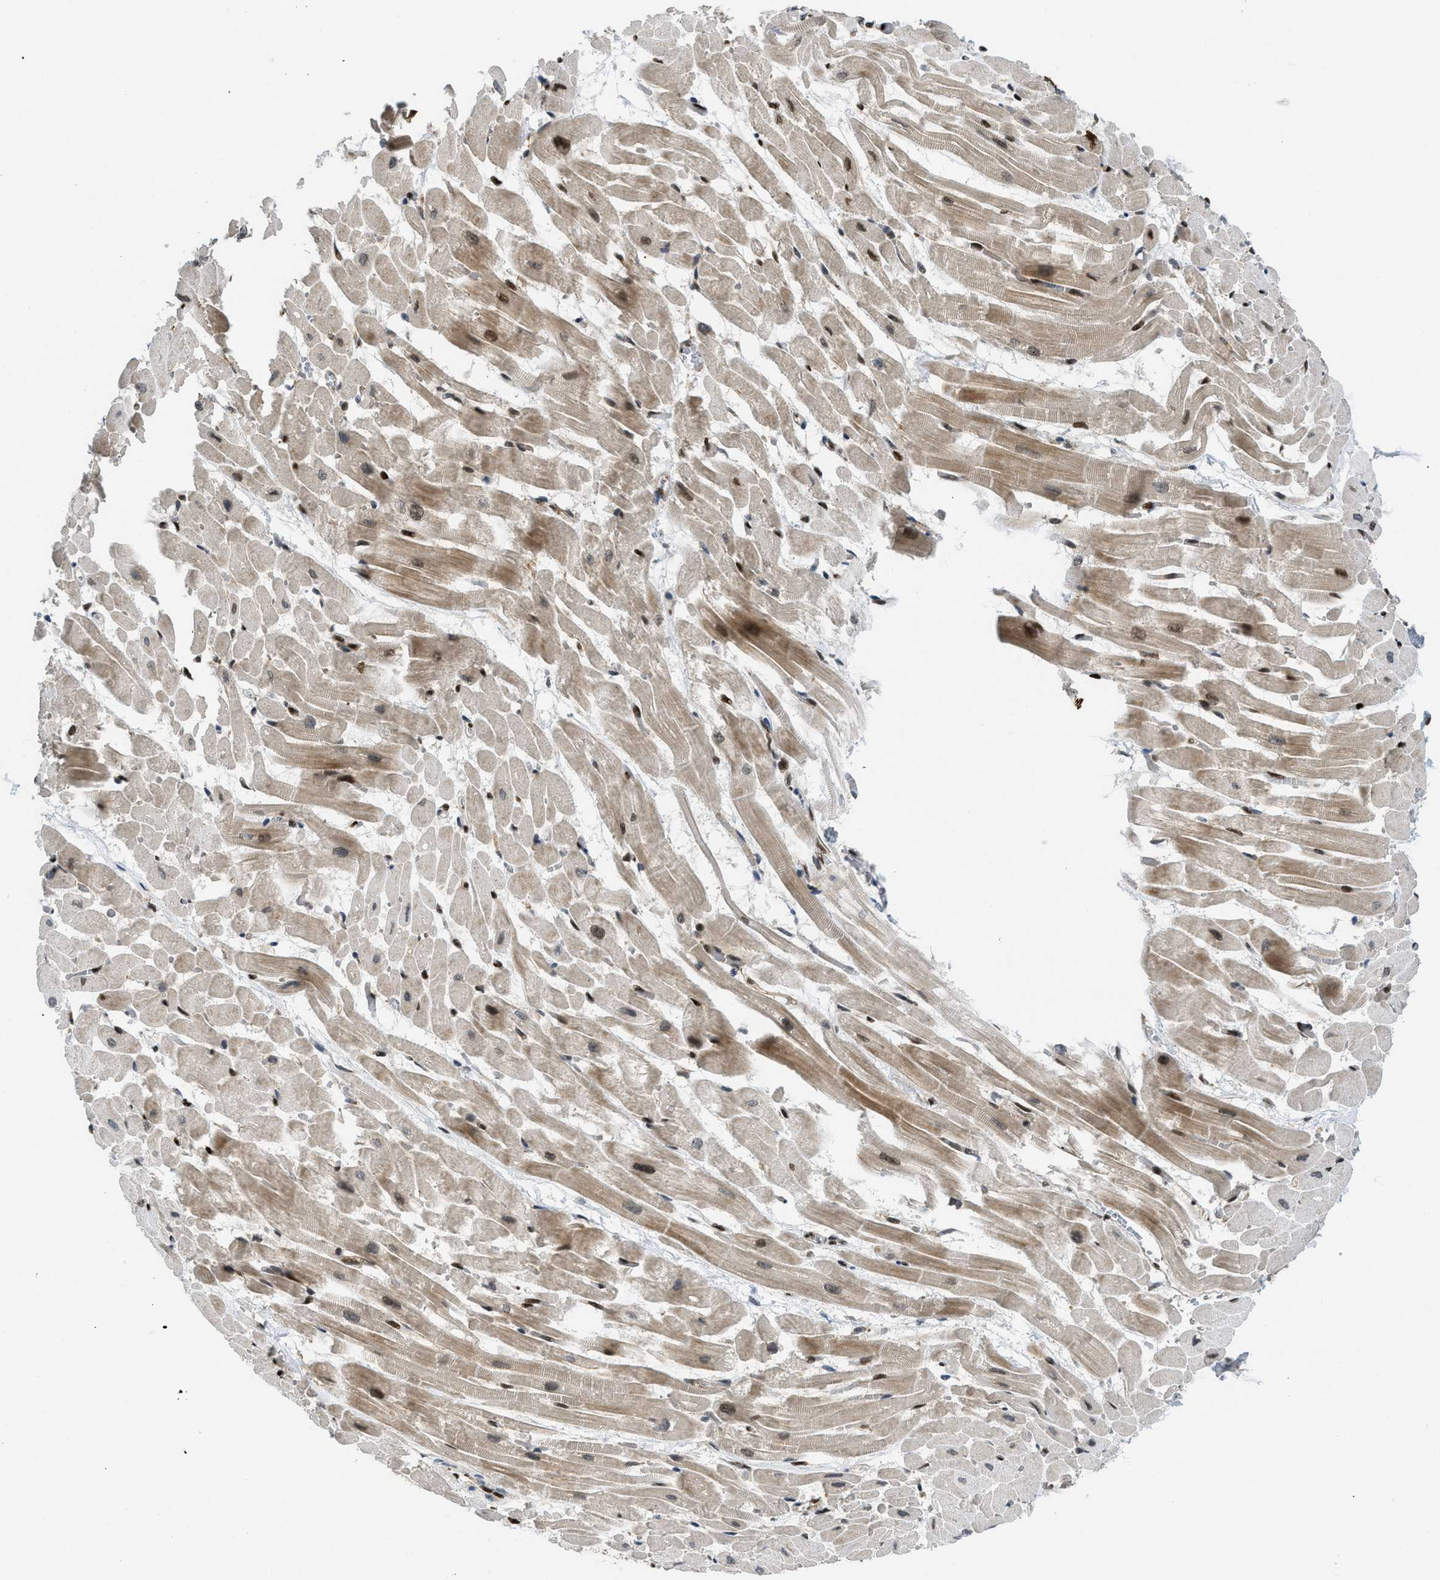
{"staining": {"intensity": "strong", "quantity": ">75%", "location": "nuclear"}, "tissue": "heart muscle", "cell_type": "Cardiomyocytes", "image_type": "normal", "snomed": [{"axis": "morphology", "description": "Normal tissue, NOS"}, {"axis": "topography", "description": "Heart"}], "caption": "Heart muscle was stained to show a protein in brown. There is high levels of strong nuclear staining in approximately >75% of cardiomyocytes.", "gene": "RFX5", "patient": {"sex": "male", "age": 45}}